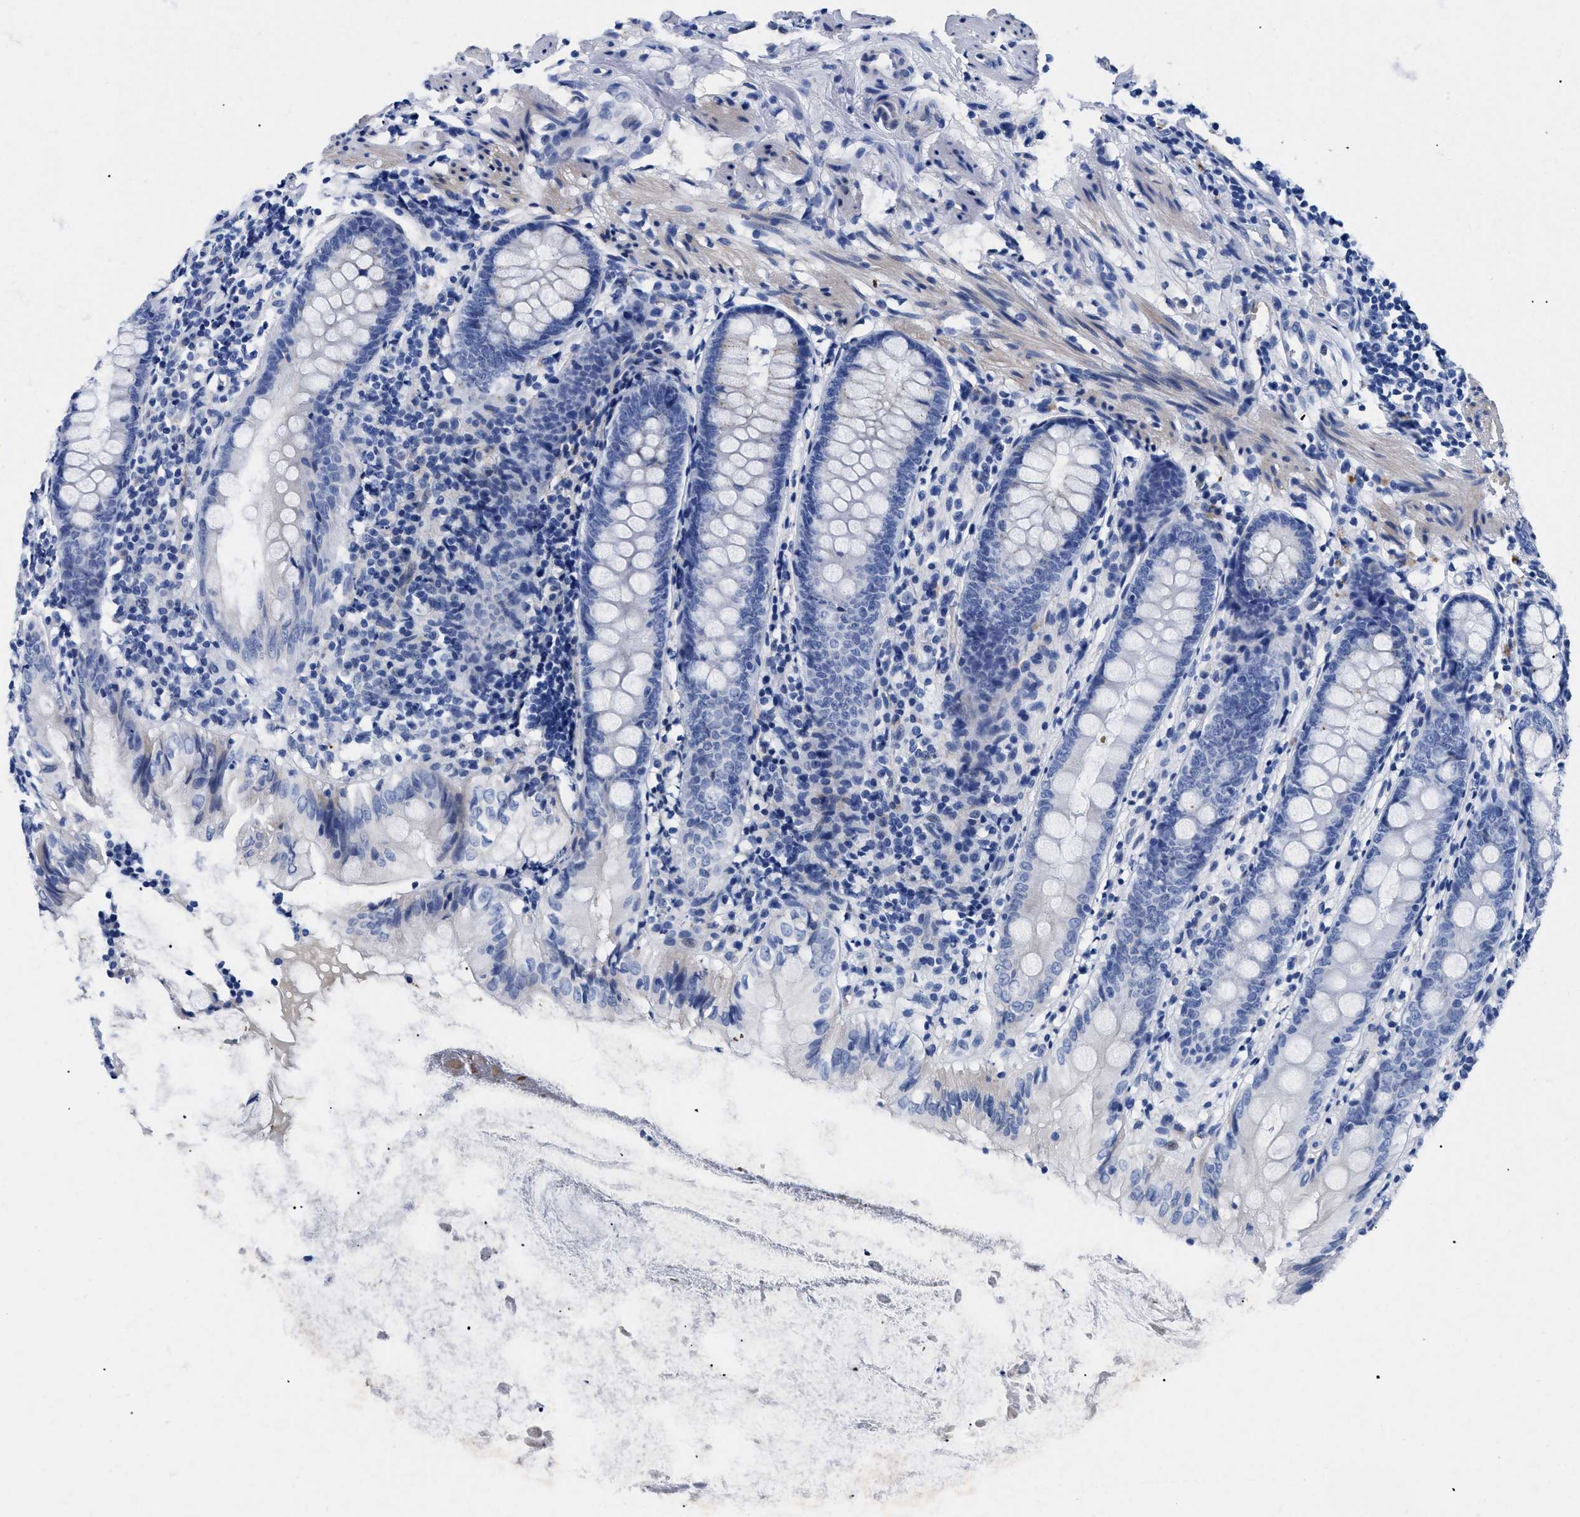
{"staining": {"intensity": "negative", "quantity": "none", "location": "none"}, "tissue": "appendix", "cell_type": "Glandular cells", "image_type": "normal", "snomed": [{"axis": "morphology", "description": "Normal tissue, NOS"}, {"axis": "topography", "description": "Appendix"}], "caption": "There is no significant staining in glandular cells of appendix. The staining is performed using DAB brown chromogen with nuclei counter-stained in using hematoxylin.", "gene": "TMEM68", "patient": {"sex": "female", "age": 77}}